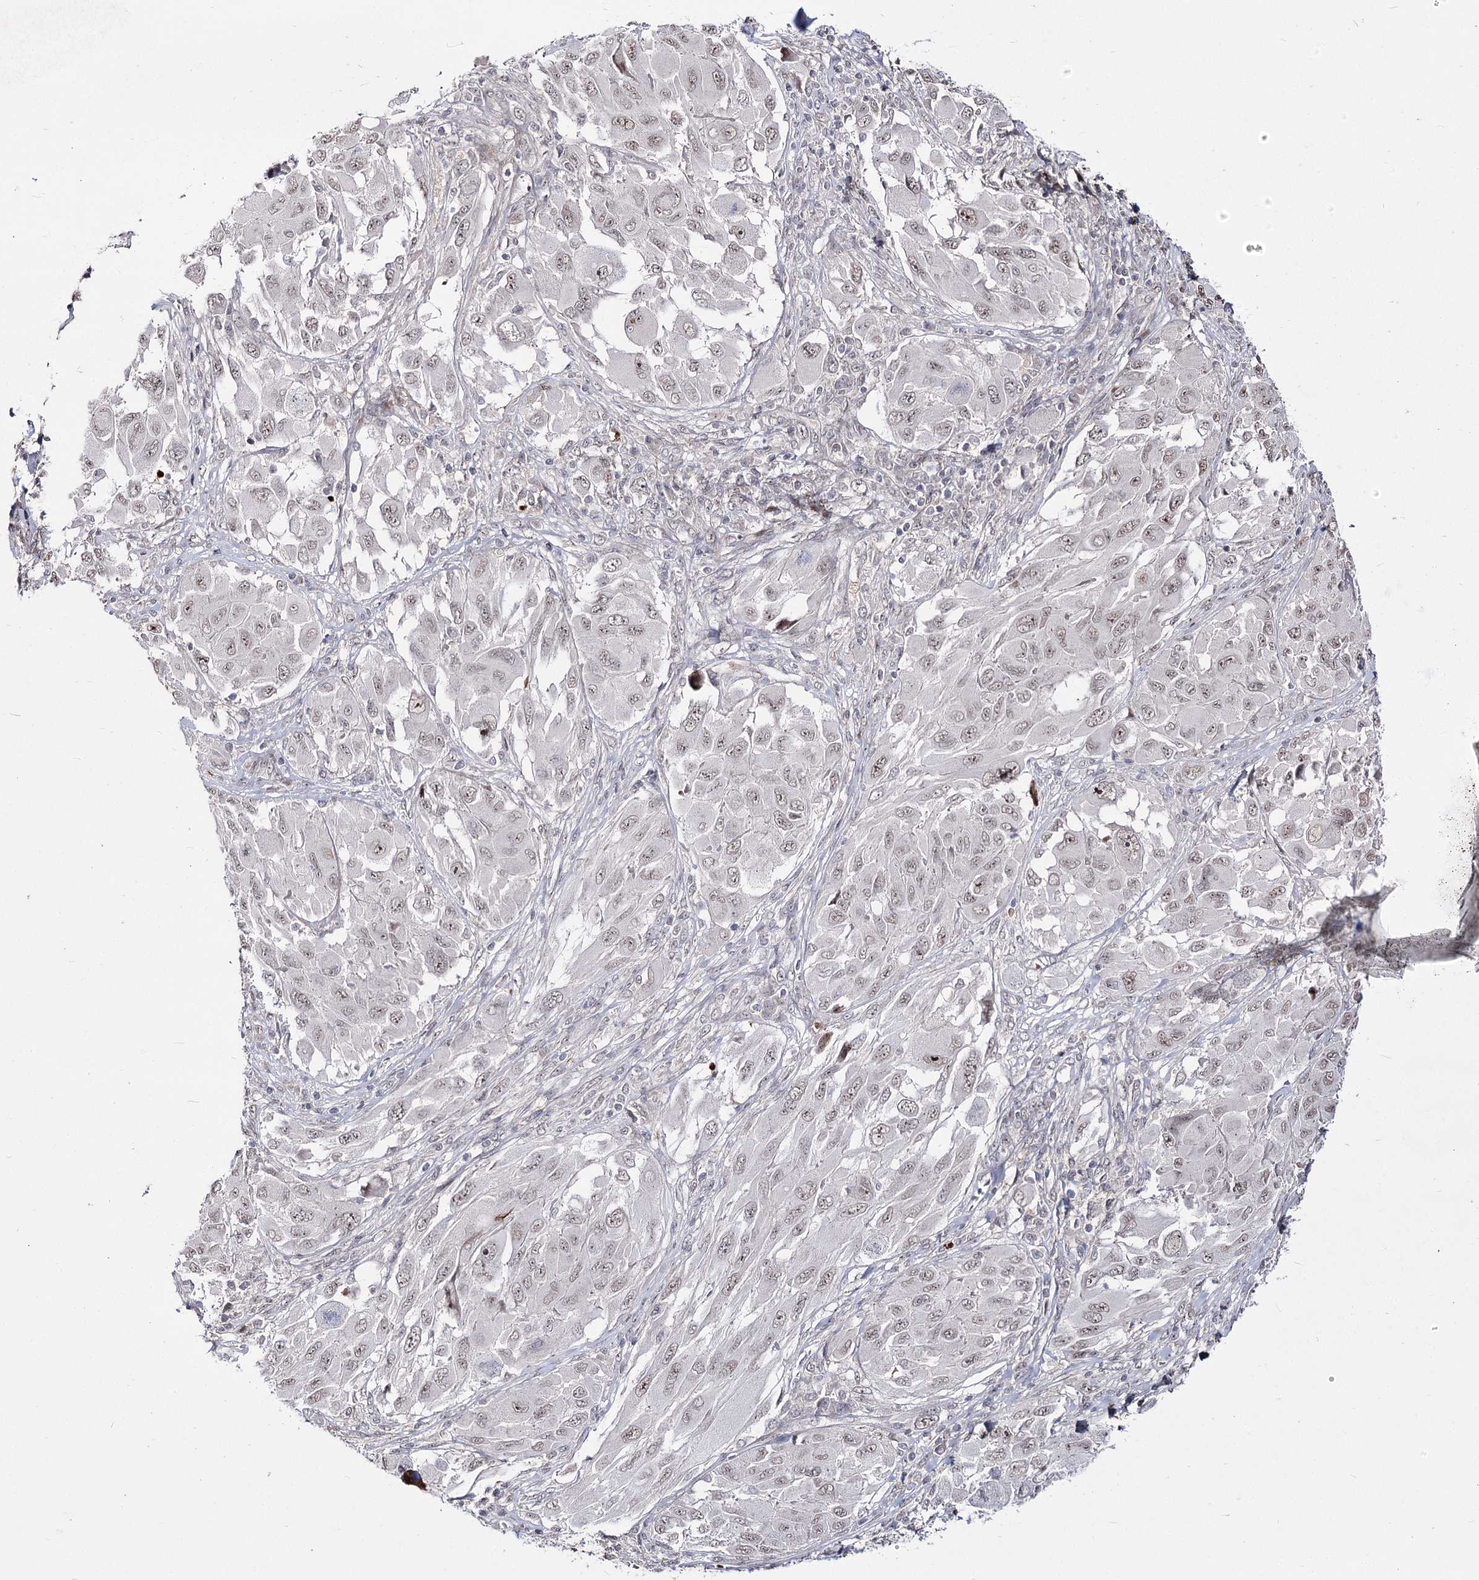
{"staining": {"intensity": "weak", "quantity": ">75%", "location": "nuclear"}, "tissue": "melanoma", "cell_type": "Tumor cells", "image_type": "cancer", "snomed": [{"axis": "morphology", "description": "Malignant melanoma, NOS"}, {"axis": "topography", "description": "Skin"}], "caption": "Weak nuclear protein positivity is appreciated in about >75% of tumor cells in malignant melanoma.", "gene": "STOX1", "patient": {"sex": "female", "age": 91}}